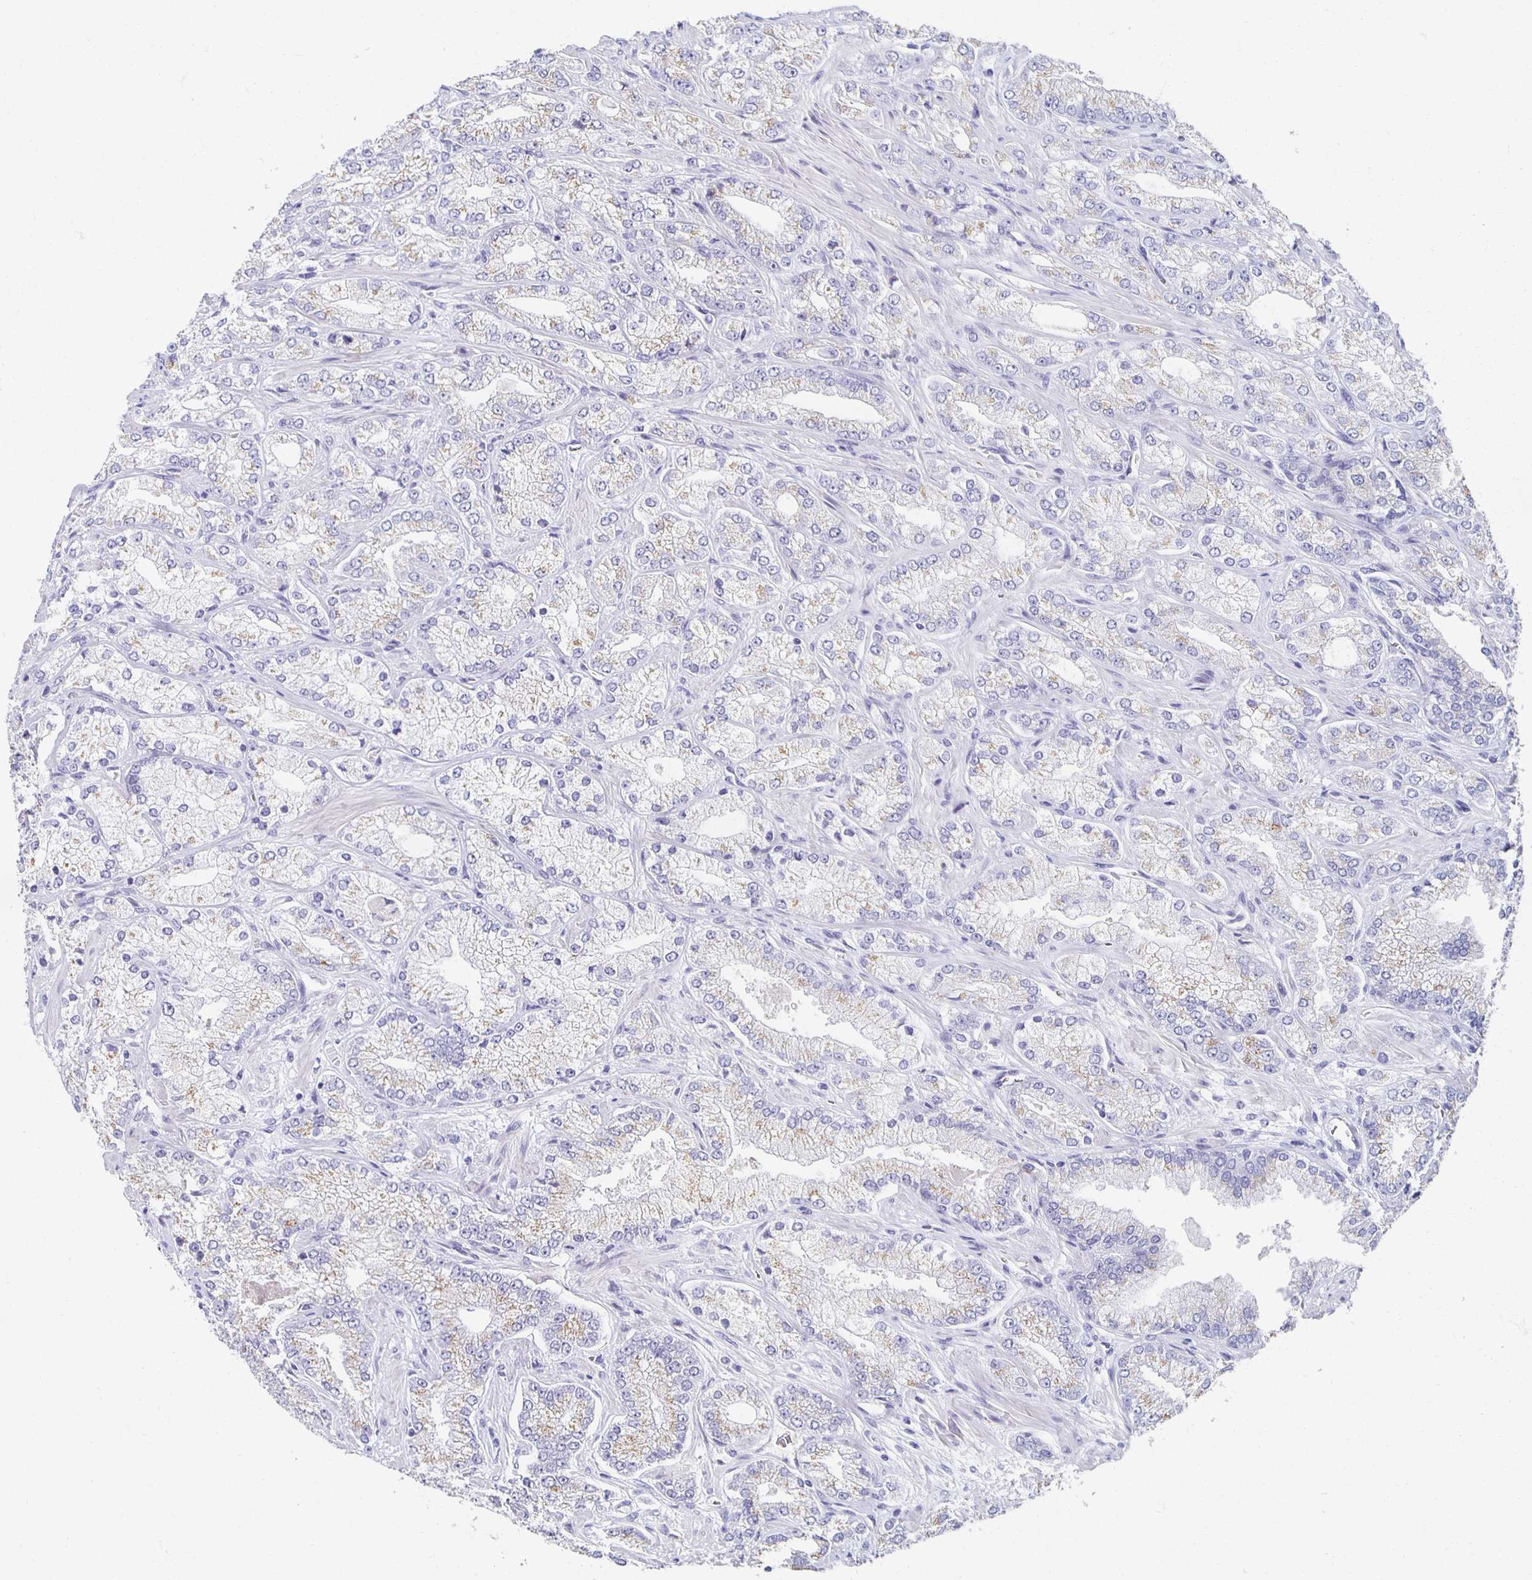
{"staining": {"intensity": "weak", "quantity": "25%-75%", "location": "cytoplasmic/membranous"}, "tissue": "prostate cancer", "cell_type": "Tumor cells", "image_type": "cancer", "snomed": [{"axis": "morphology", "description": "Normal tissue, NOS"}, {"axis": "morphology", "description": "Adenocarcinoma, High grade"}, {"axis": "topography", "description": "Prostate"}, {"axis": "topography", "description": "Peripheral nerve tissue"}], "caption": "This photomicrograph displays prostate high-grade adenocarcinoma stained with immunohistochemistry (IHC) to label a protein in brown. The cytoplasmic/membranous of tumor cells show weak positivity for the protein. Nuclei are counter-stained blue.", "gene": "TEX44", "patient": {"sex": "male", "age": 68}}